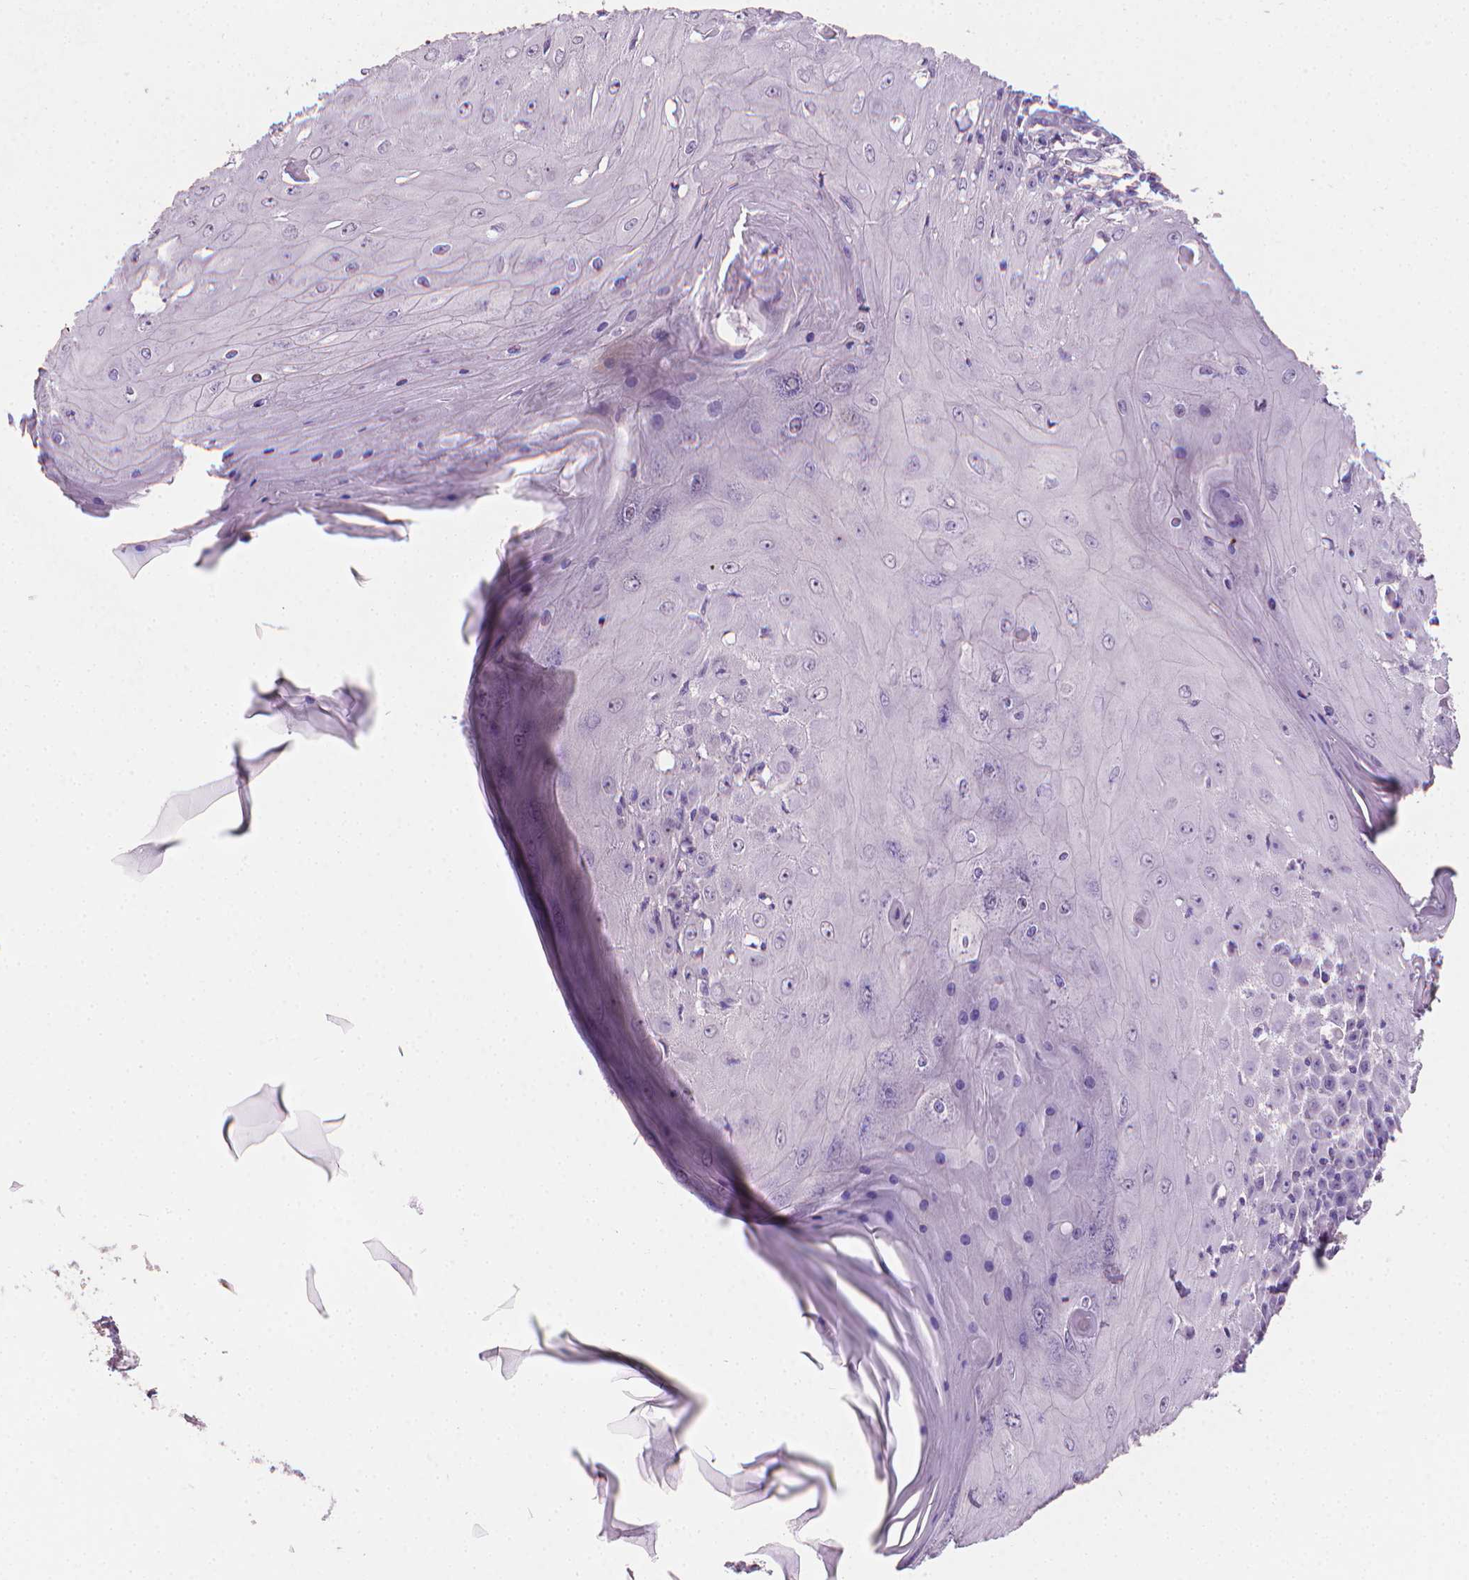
{"staining": {"intensity": "negative", "quantity": "none", "location": "none"}, "tissue": "skin cancer", "cell_type": "Tumor cells", "image_type": "cancer", "snomed": [{"axis": "morphology", "description": "Squamous cell carcinoma, NOS"}, {"axis": "topography", "description": "Skin"}], "caption": "The photomicrograph demonstrates no significant positivity in tumor cells of skin cancer. (DAB immunohistochemistry, high magnification).", "gene": "TNNI2", "patient": {"sex": "female", "age": 73}}